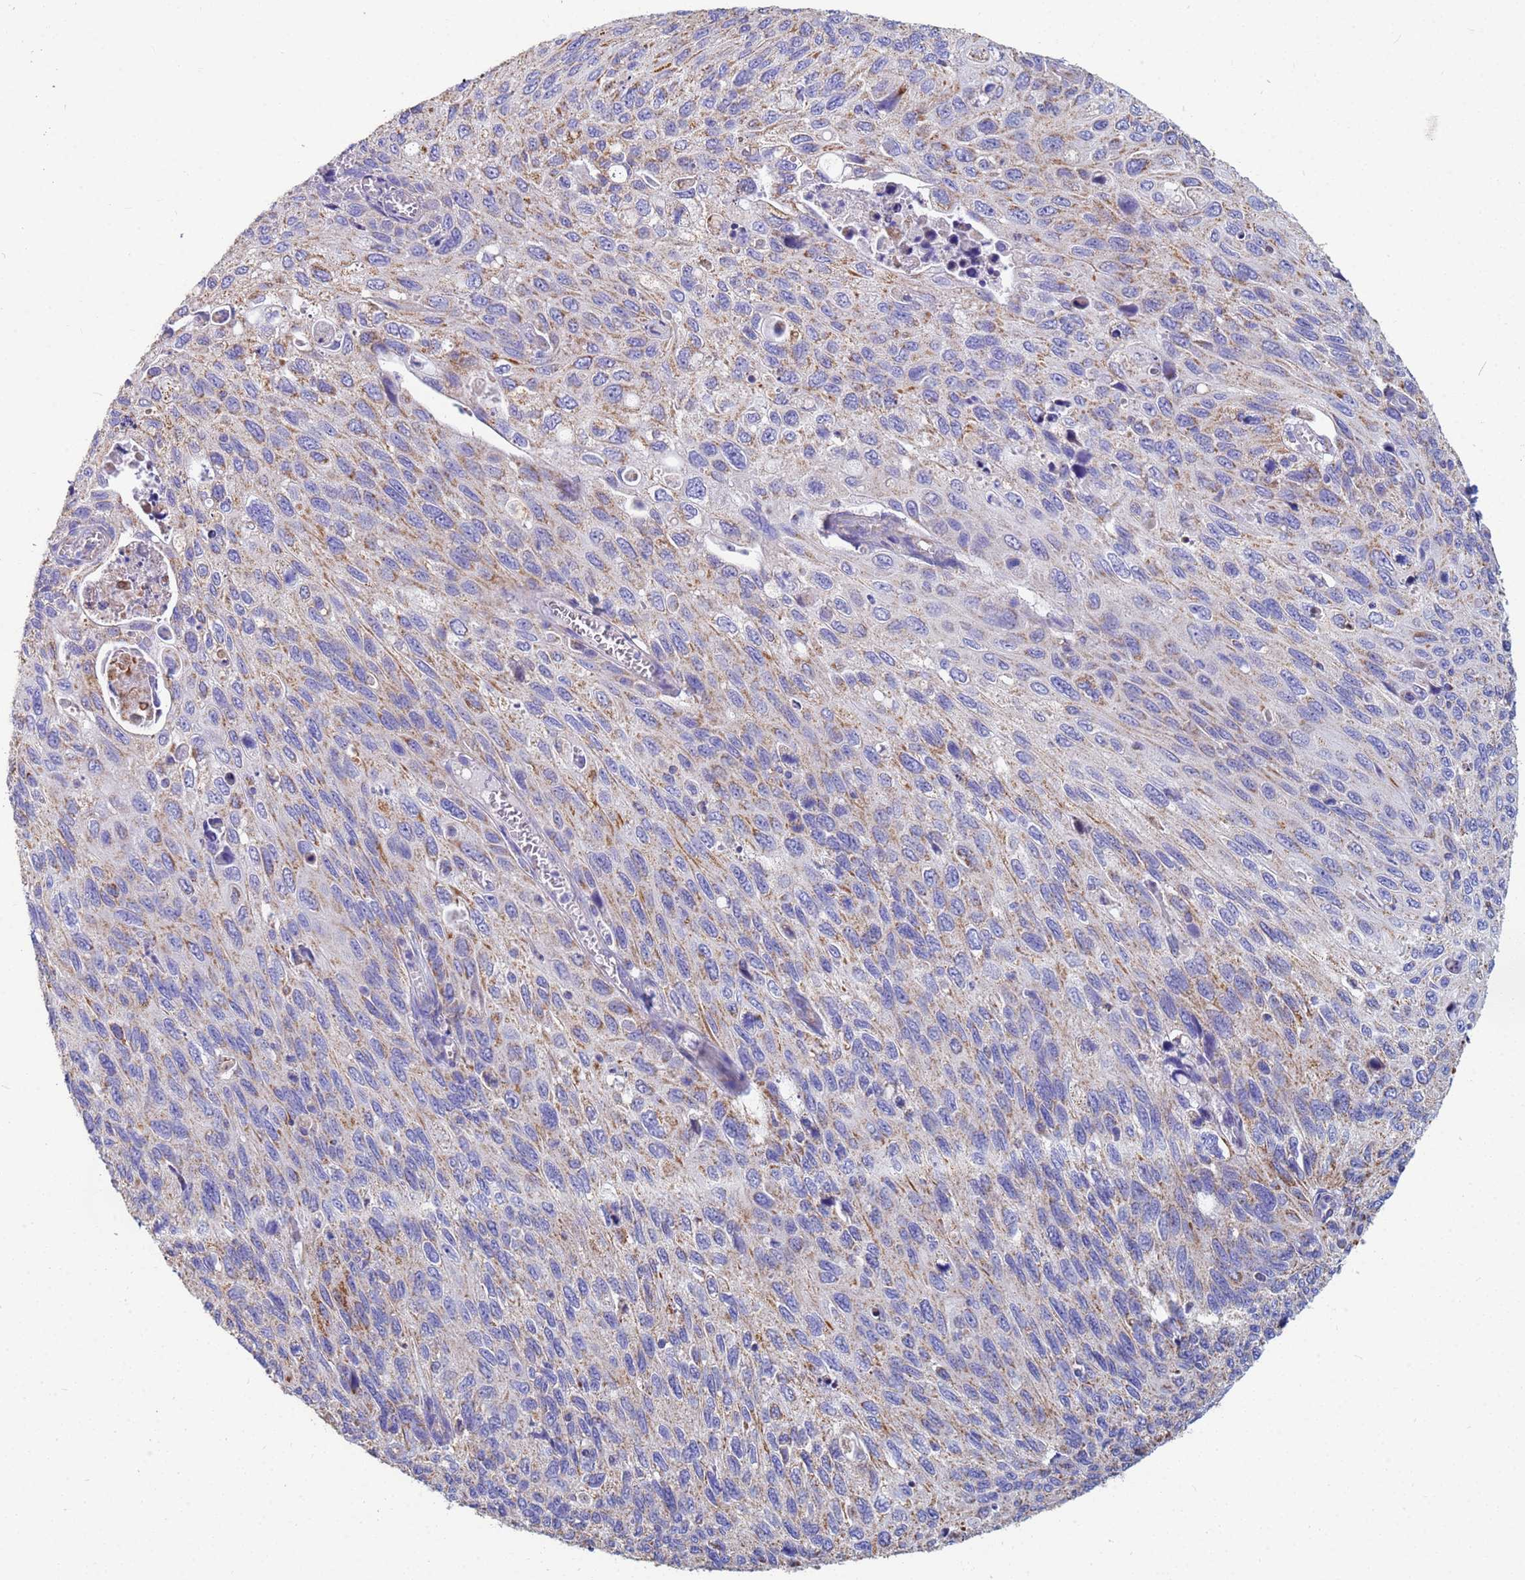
{"staining": {"intensity": "weak", "quantity": "25%-75%", "location": "cytoplasmic/membranous"}, "tissue": "cervical cancer", "cell_type": "Tumor cells", "image_type": "cancer", "snomed": [{"axis": "morphology", "description": "Squamous cell carcinoma, NOS"}, {"axis": "topography", "description": "Cervix"}], "caption": "IHC staining of cervical squamous cell carcinoma, which reveals low levels of weak cytoplasmic/membranous staining in approximately 25%-75% of tumor cells indicating weak cytoplasmic/membranous protein expression. The staining was performed using DAB (brown) for protein detection and nuclei were counterstained in hematoxylin (blue).", "gene": "UQCRH", "patient": {"sex": "female", "age": 70}}